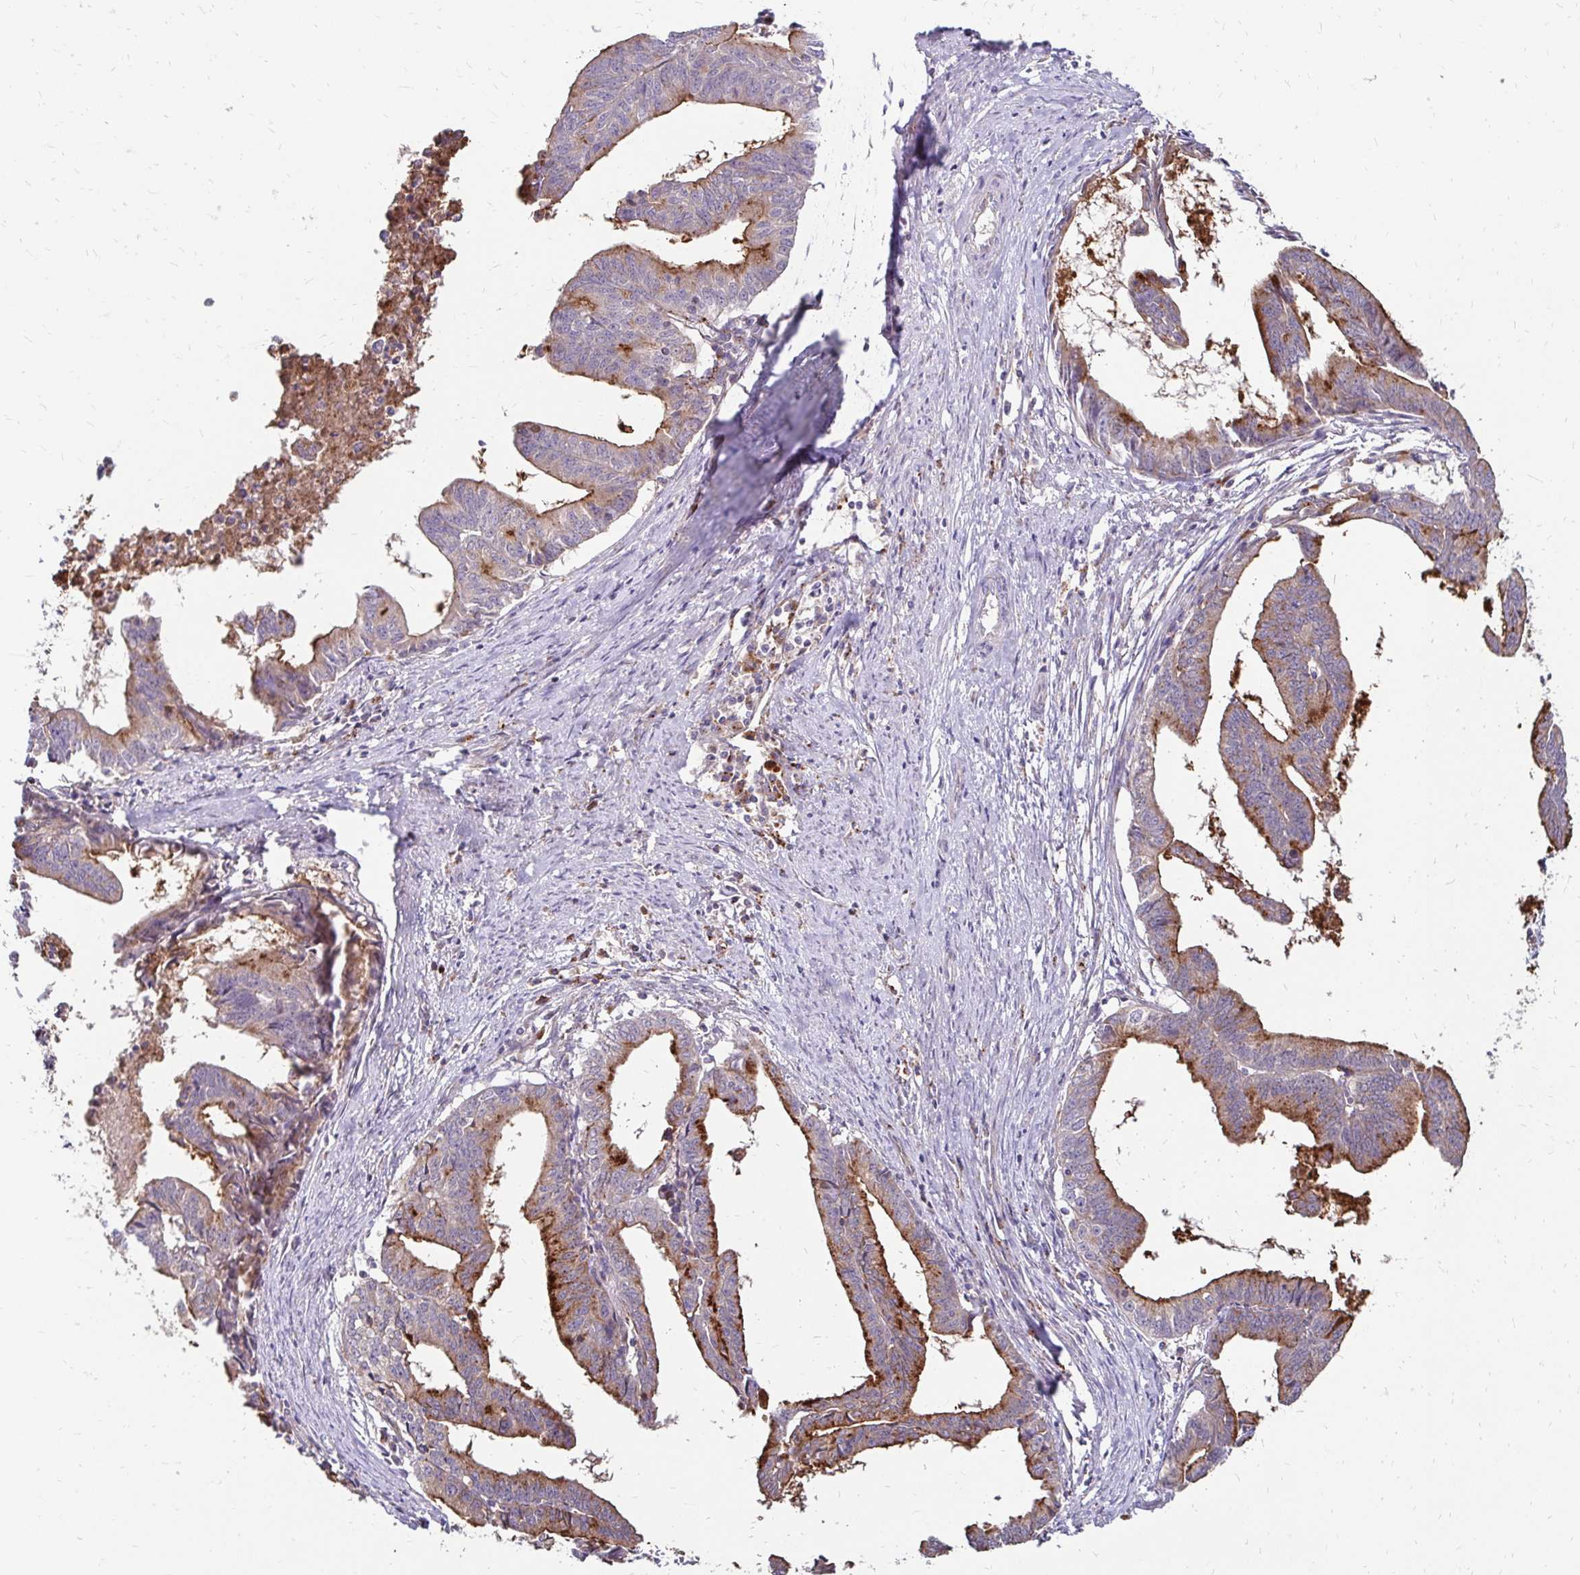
{"staining": {"intensity": "moderate", "quantity": "25%-75%", "location": "cytoplasmic/membranous"}, "tissue": "endometrial cancer", "cell_type": "Tumor cells", "image_type": "cancer", "snomed": [{"axis": "morphology", "description": "Adenocarcinoma, NOS"}, {"axis": "topography", "description": "Endometrium"}], "caption": "Adenocarcinoma (endometrial) stained for a protein shows moderate cytoplasmic/membranous positivity in tumor cells.", "gene": "IDUA", "patient": {"sex": "female", "age": 65}}